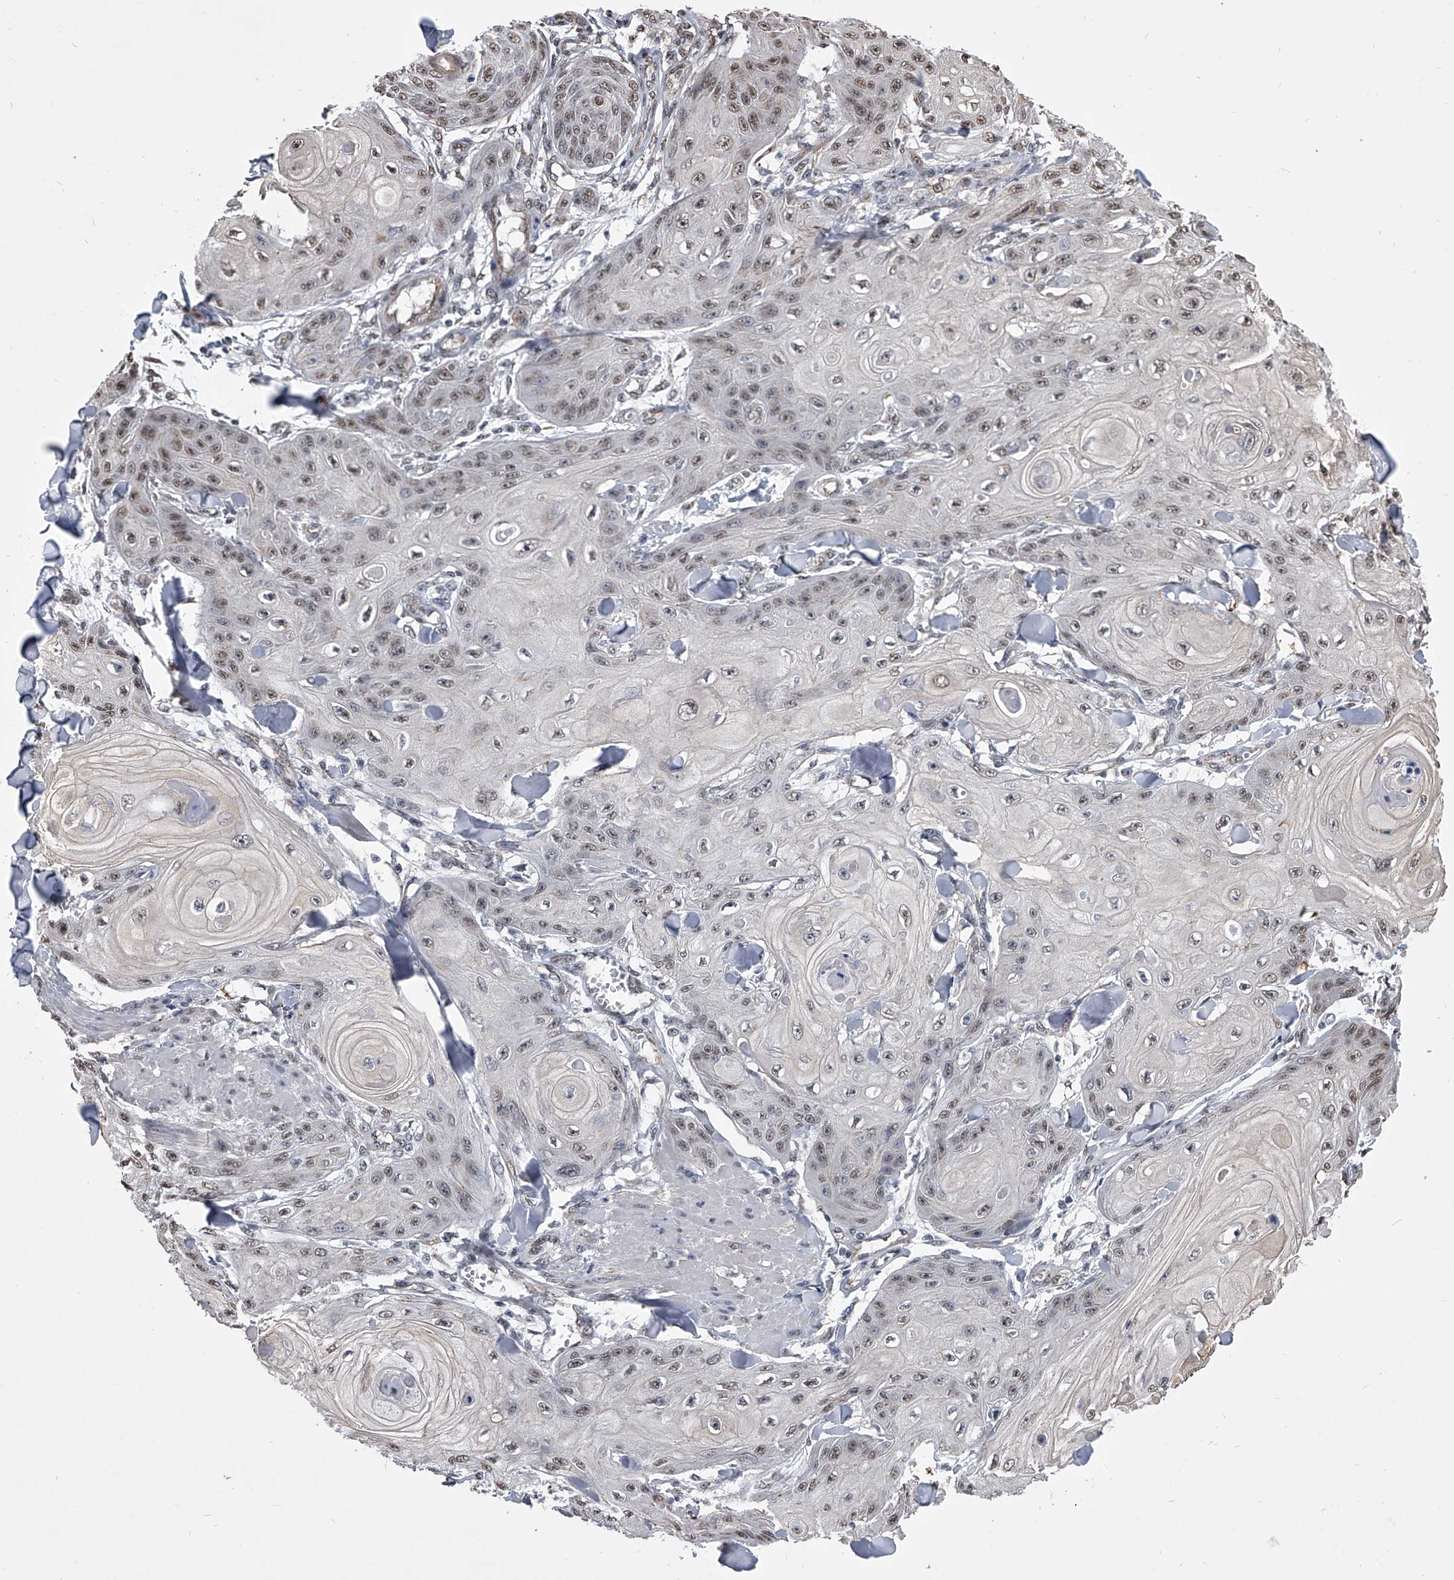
{"staining": {"intensity": "weak", "quantity": "<25%", "location": "nuclear"}, "tissue": "skin cancer", "cell_type": "Tumor cells", "image_type": "cancer", "snomed": [{"axis": "morphology", "description": "Squamous cell carcinoma, NOS"}, {"axis": "topography", "description": "Skin"}], "caption": "Image shows no significant protein expression in tumor cells of skin squamous cell carcinoma.", "gene": "ZNF76", "patient": {"sex": "male", "age": 74}}